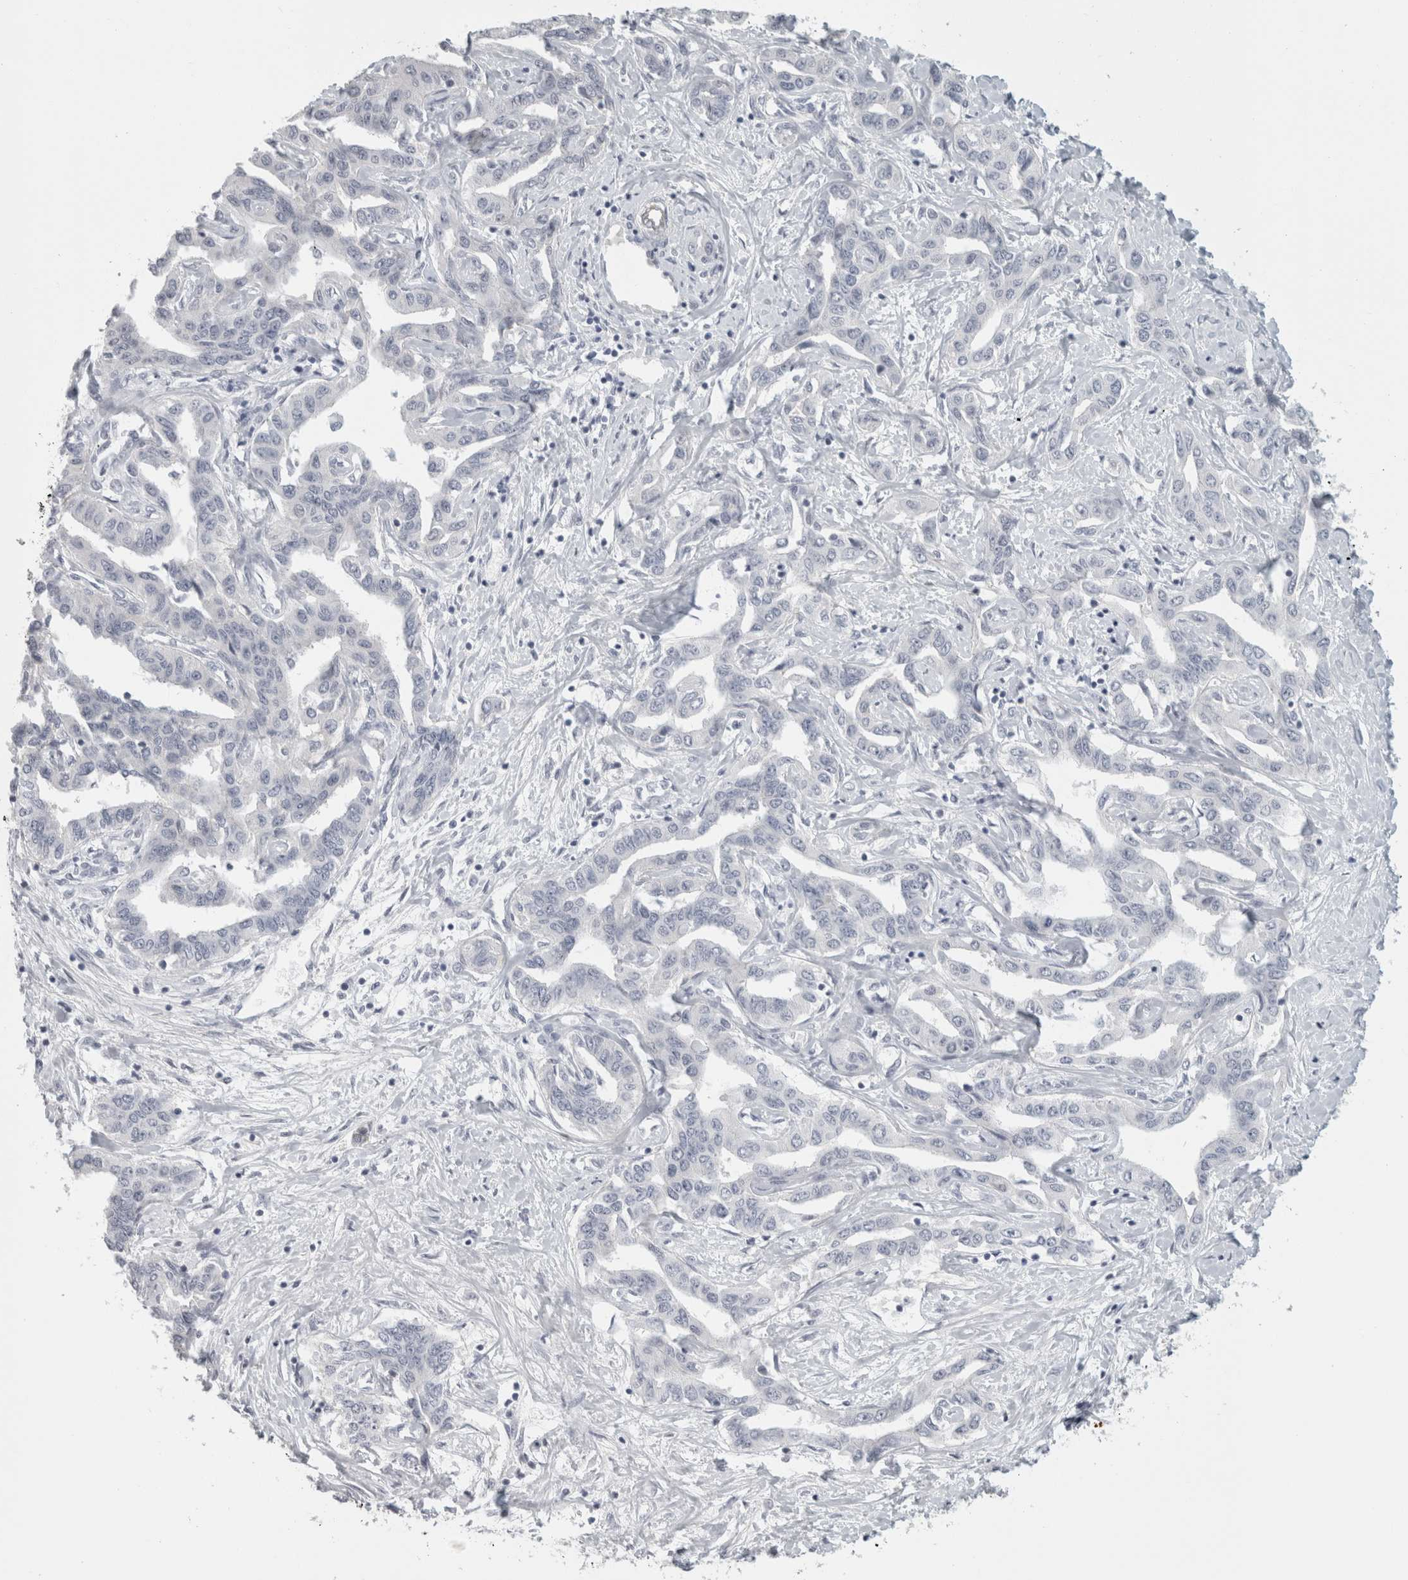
{"staining": {"intensity": "negative", "quantity": "none", "location": "none"}, "tissue": "liver cancer", "cell_type": "Tumor cells", "image_type": "cancer", "snomed": [{"axis": "morphology", "description": "Cholangiocarcinoma"}, {"axis": "topography", "description": "Liver"}], "caption": "Tumor cells show no significant positivity in liver cholangiocarcinoma.", "gene": "FBLIM1", "patient": {"sex": "male", "age": 59}}